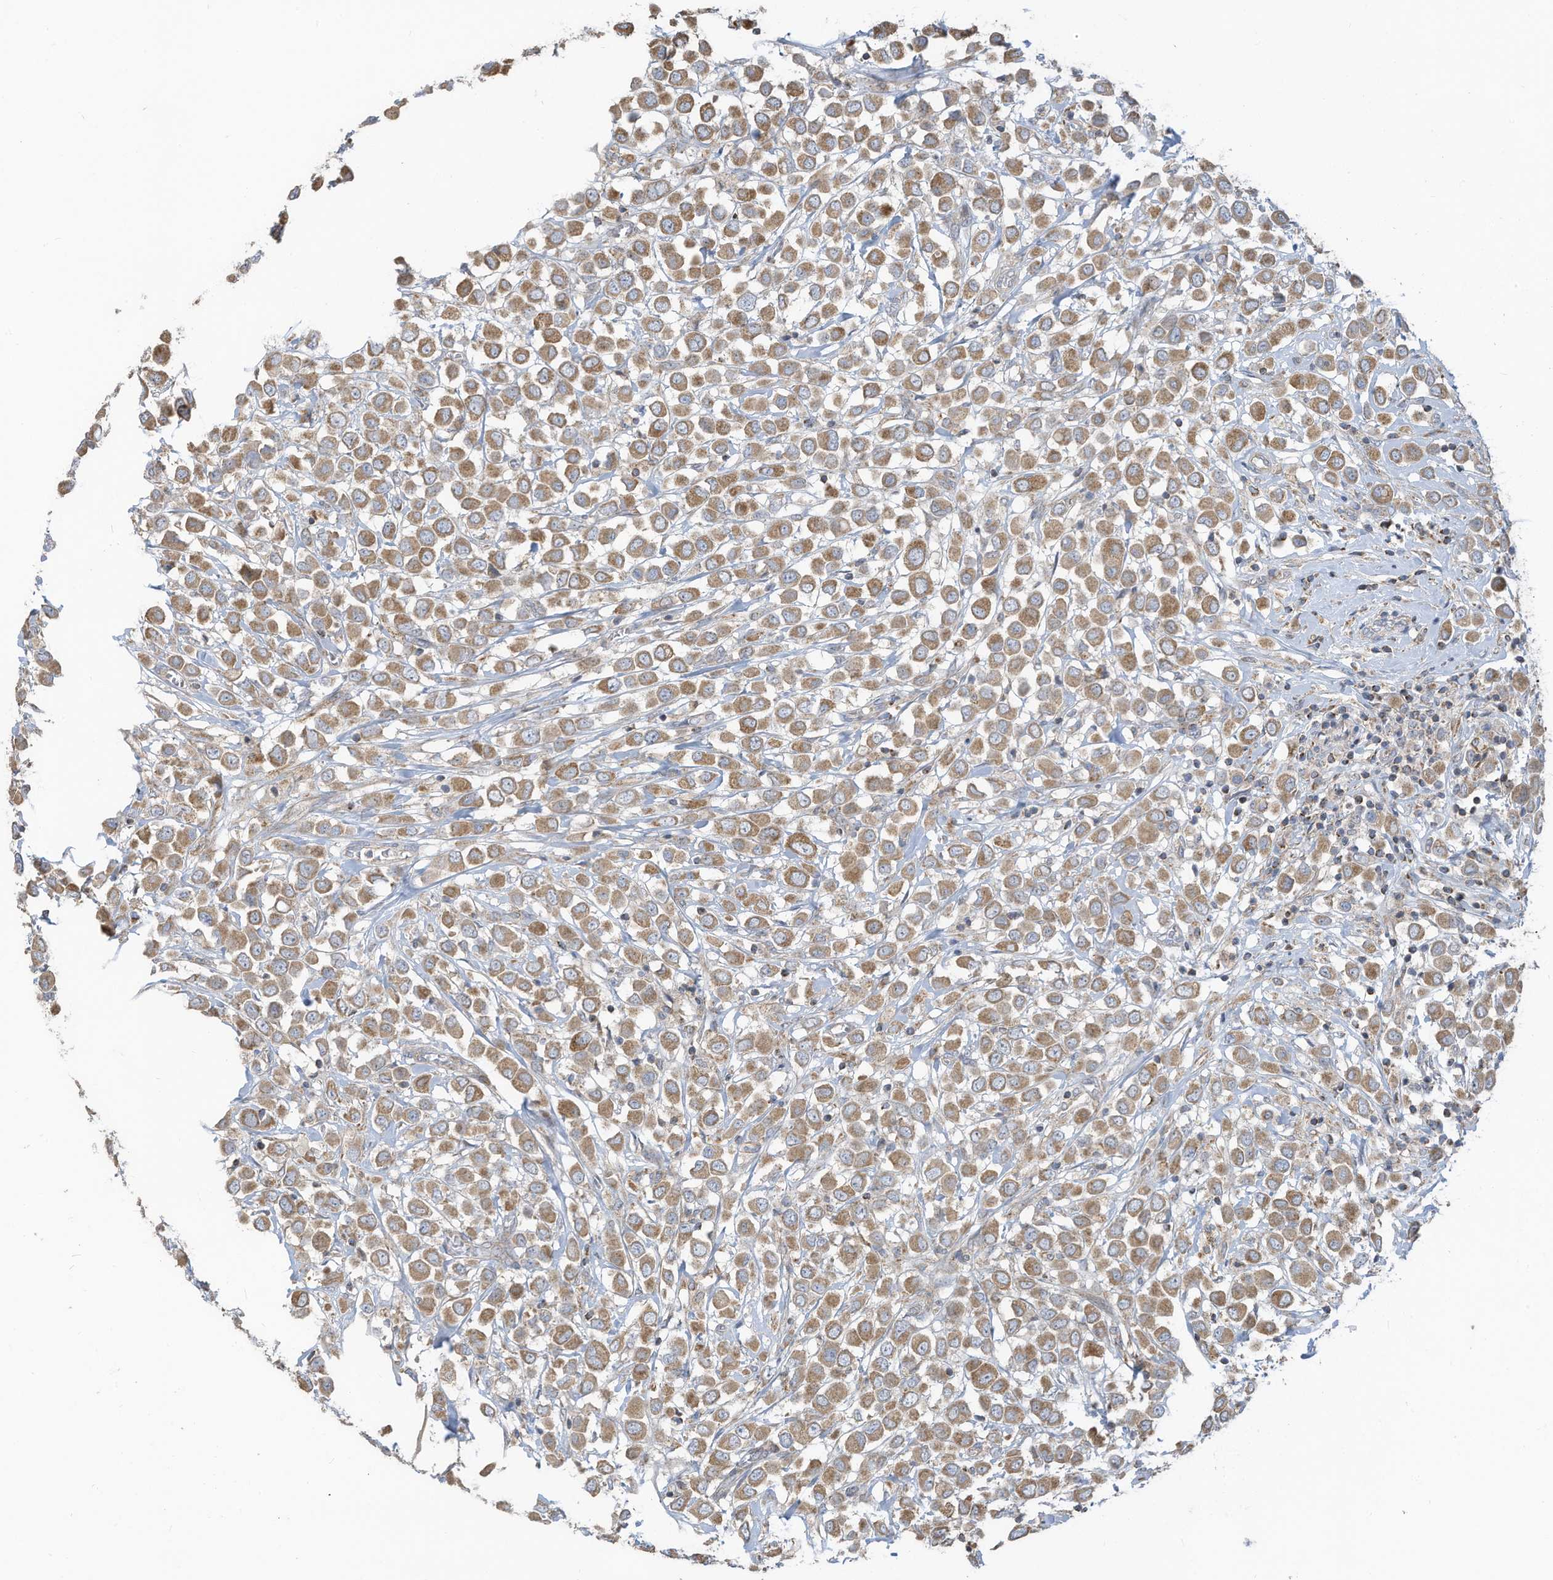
{"staining": {"intensity": "moderate", "quantity": ">75%", "location": "cytoplasmic/membranous"}, "tissue": "breast cancer", "cell_type": "Tumor cells", "image_type": "cancer", "snomed": [{"axis": "morphology", "description": "Duct carcinoma"}, {"axis": "topography", "description": "Breast"}], "caption": "Breast cancer (invasive ductal carcinoma) stained with DAB (3,3'-diaminobenzidine) IHC shows medium levels of moderate cytoplasmic/membranous staining in about >75% of tumor cells. (brown staining indicates protein expression, while blue staining denotes nuclei).", "gene": "GTPBP2", "patient": {"sex": "female", "age": 61}}